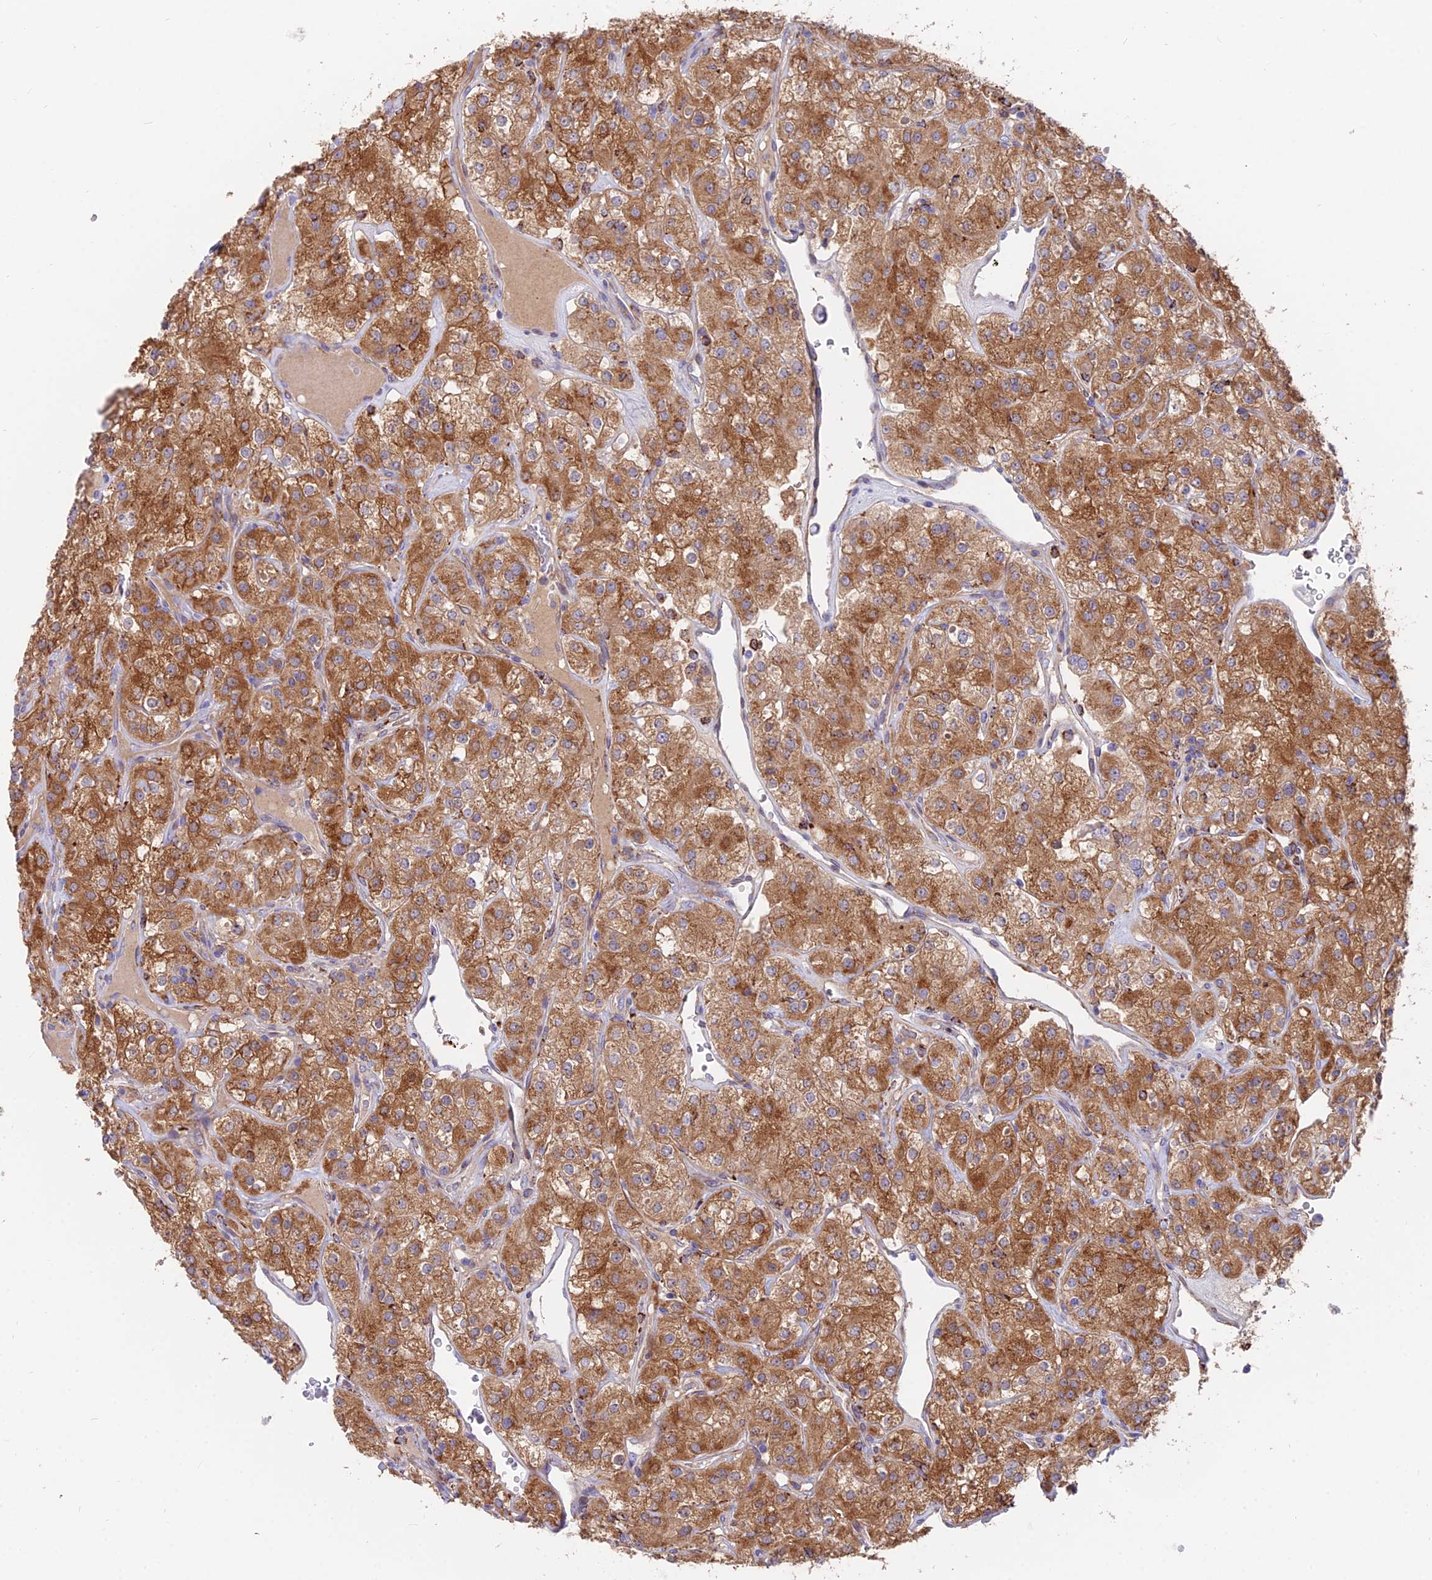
{"staining": {"intensity": "strong", "quantity": ">75%", "location": "cytoplasmic/membranous"}, "tissue": "renal cancer", "cell_type": "Tumor cells", "image_type": "cancer", "snomed": [{"axis": "morphology", "description": "Adenocarcinoma, NOS"}, {"axis": "topography", "description": "Kidney"}], "caption": "Human renal adenocarcinoma stained with a brown dye exhibits strong cytoplasmic/membranous positive expression in about >75% of tumor cells.", "gene": "TIGD6", "patient": {"sex": "male", "age": 77}}